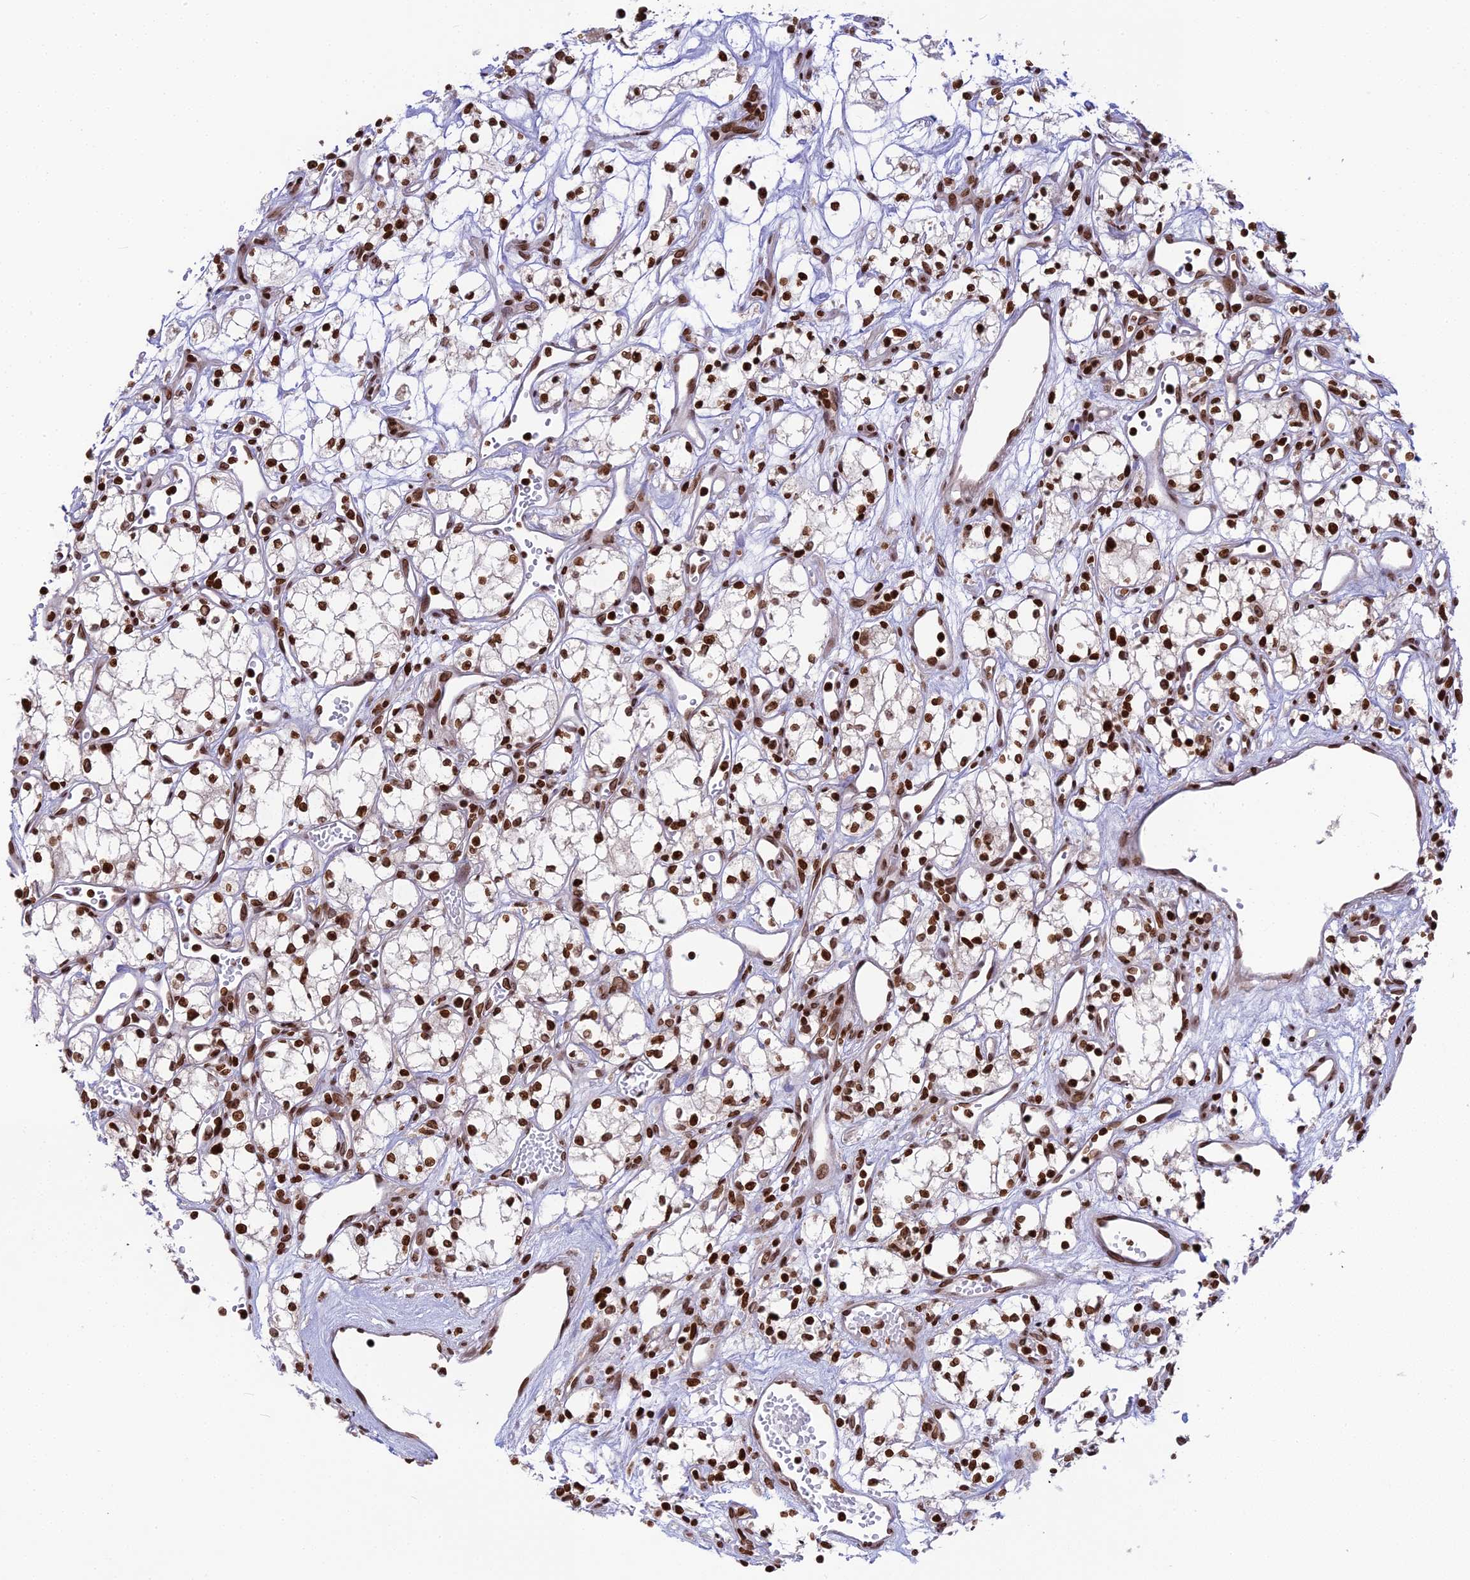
{"staining": {"intensity": "strong", "quantity": ">75%", "location": "nuclear"}, "tissue": "renal cancer", "cell_type": "Tumor cells", "image_type": "cancer", "snomed": [{"axis": "morphology", "description": "Adenocarcinoma, NOS"}, {"axis": "topography", "description": "Kidney"}], "caption": "Immunohistochemistry (IHC) photomicrograph of neoplastic tissue: renal cancer (adenocarcinoma) stained using immunohistochemistry reveals high levels of strong protein expression localized specifically in the nuclear of tumor cells, appearing as a nuclear brown color.", "gene": "TET2", "patient": {"sex": "male", "age": 59}}